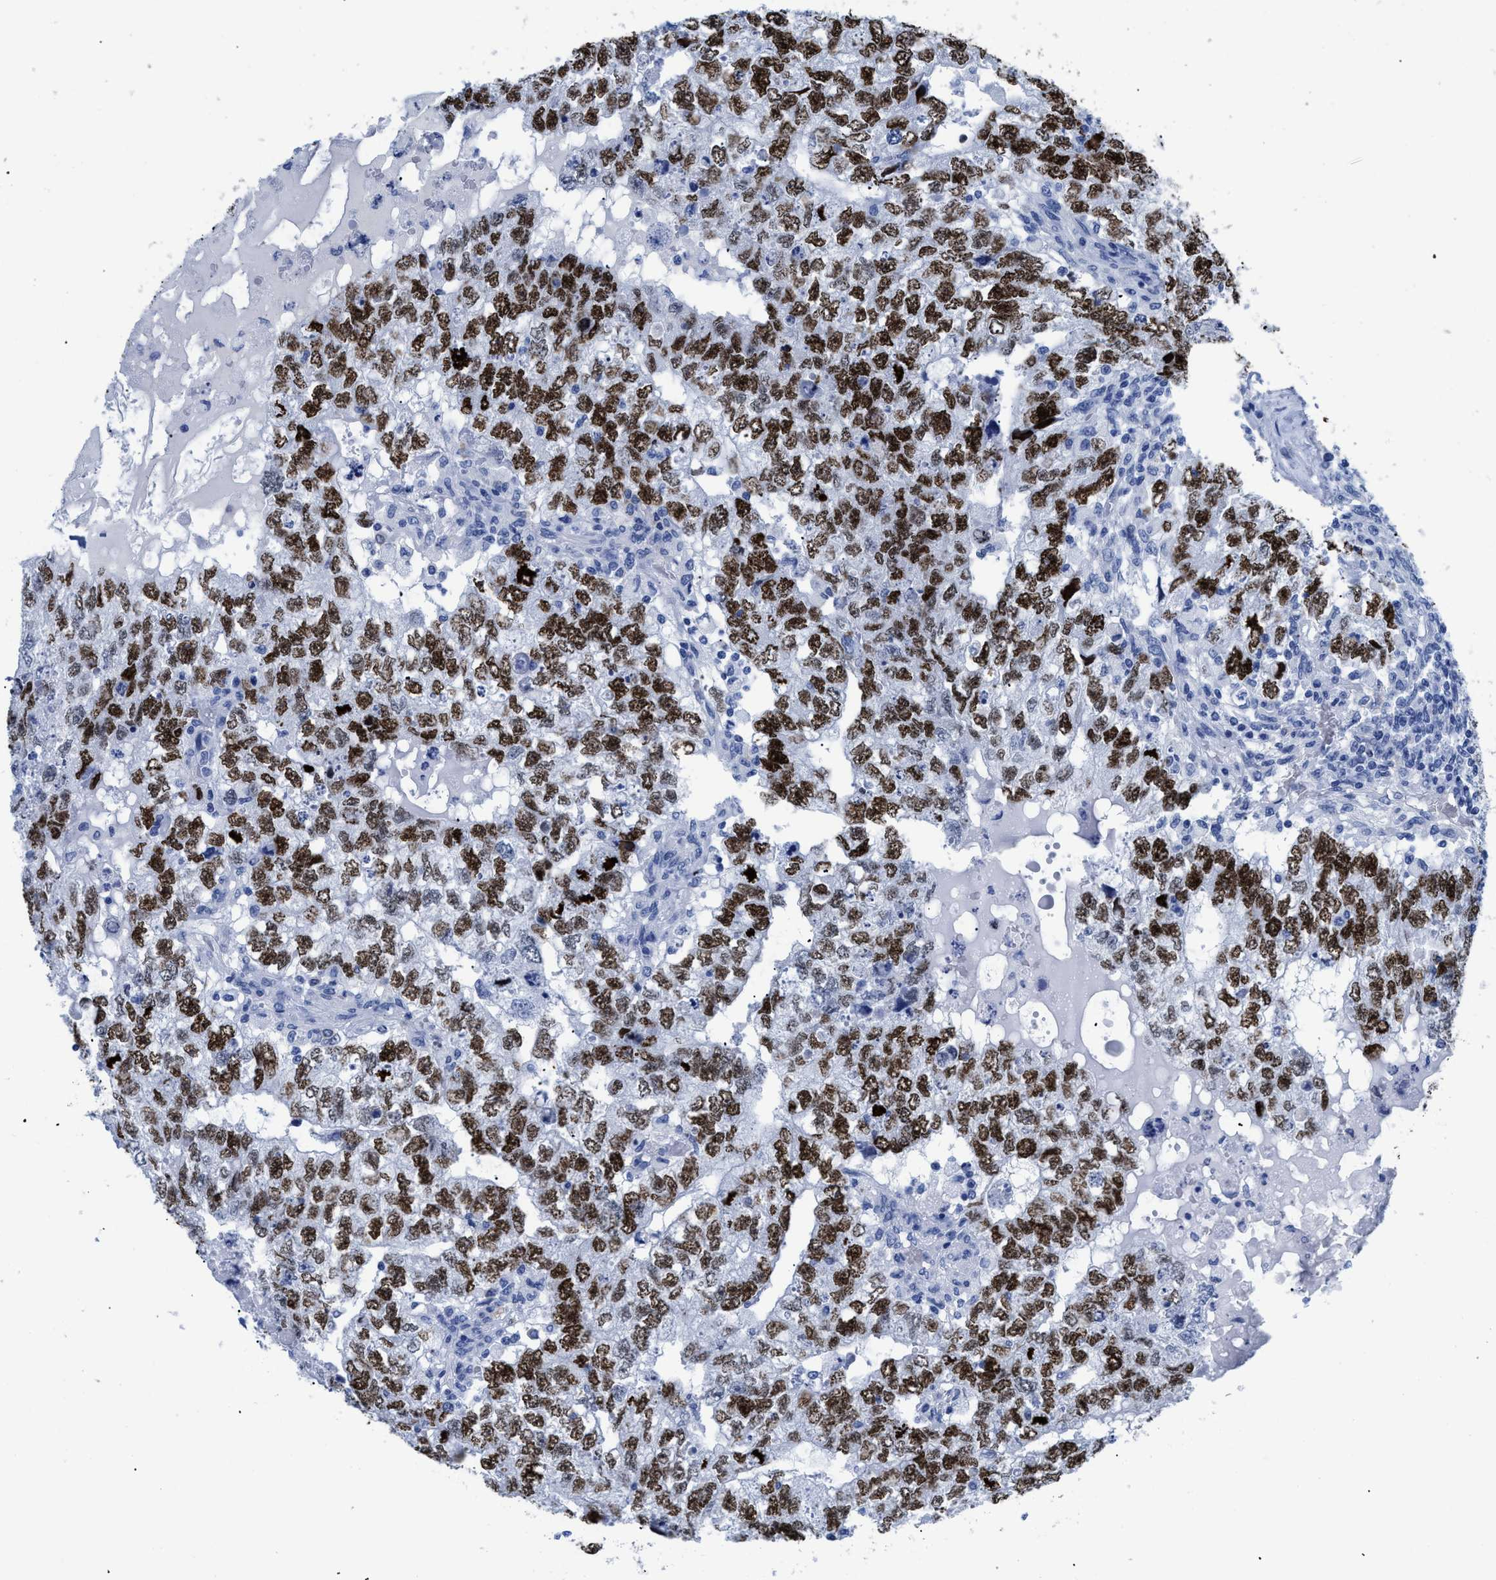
{"staining": {"intensity": "strong", "quantity": ">75%", "location": "nuclear"}, "tissue": "testis cancer", "cell_type": "Tumor cells", "image_type": "cancer", "snomed": [{"axis": "morphology", "description": "Carcinoma, Embryonal, NOS"}, {"axis": "topography", "description": "Testis"}], "caption": "Immunohistochemical staining of embryonal carcinoma (testis) displays high levels of strong nuclear staining in about >75% of tumor cells.", "gene": "DUSP26", "patient": {"sex": "male", "age": 36}}